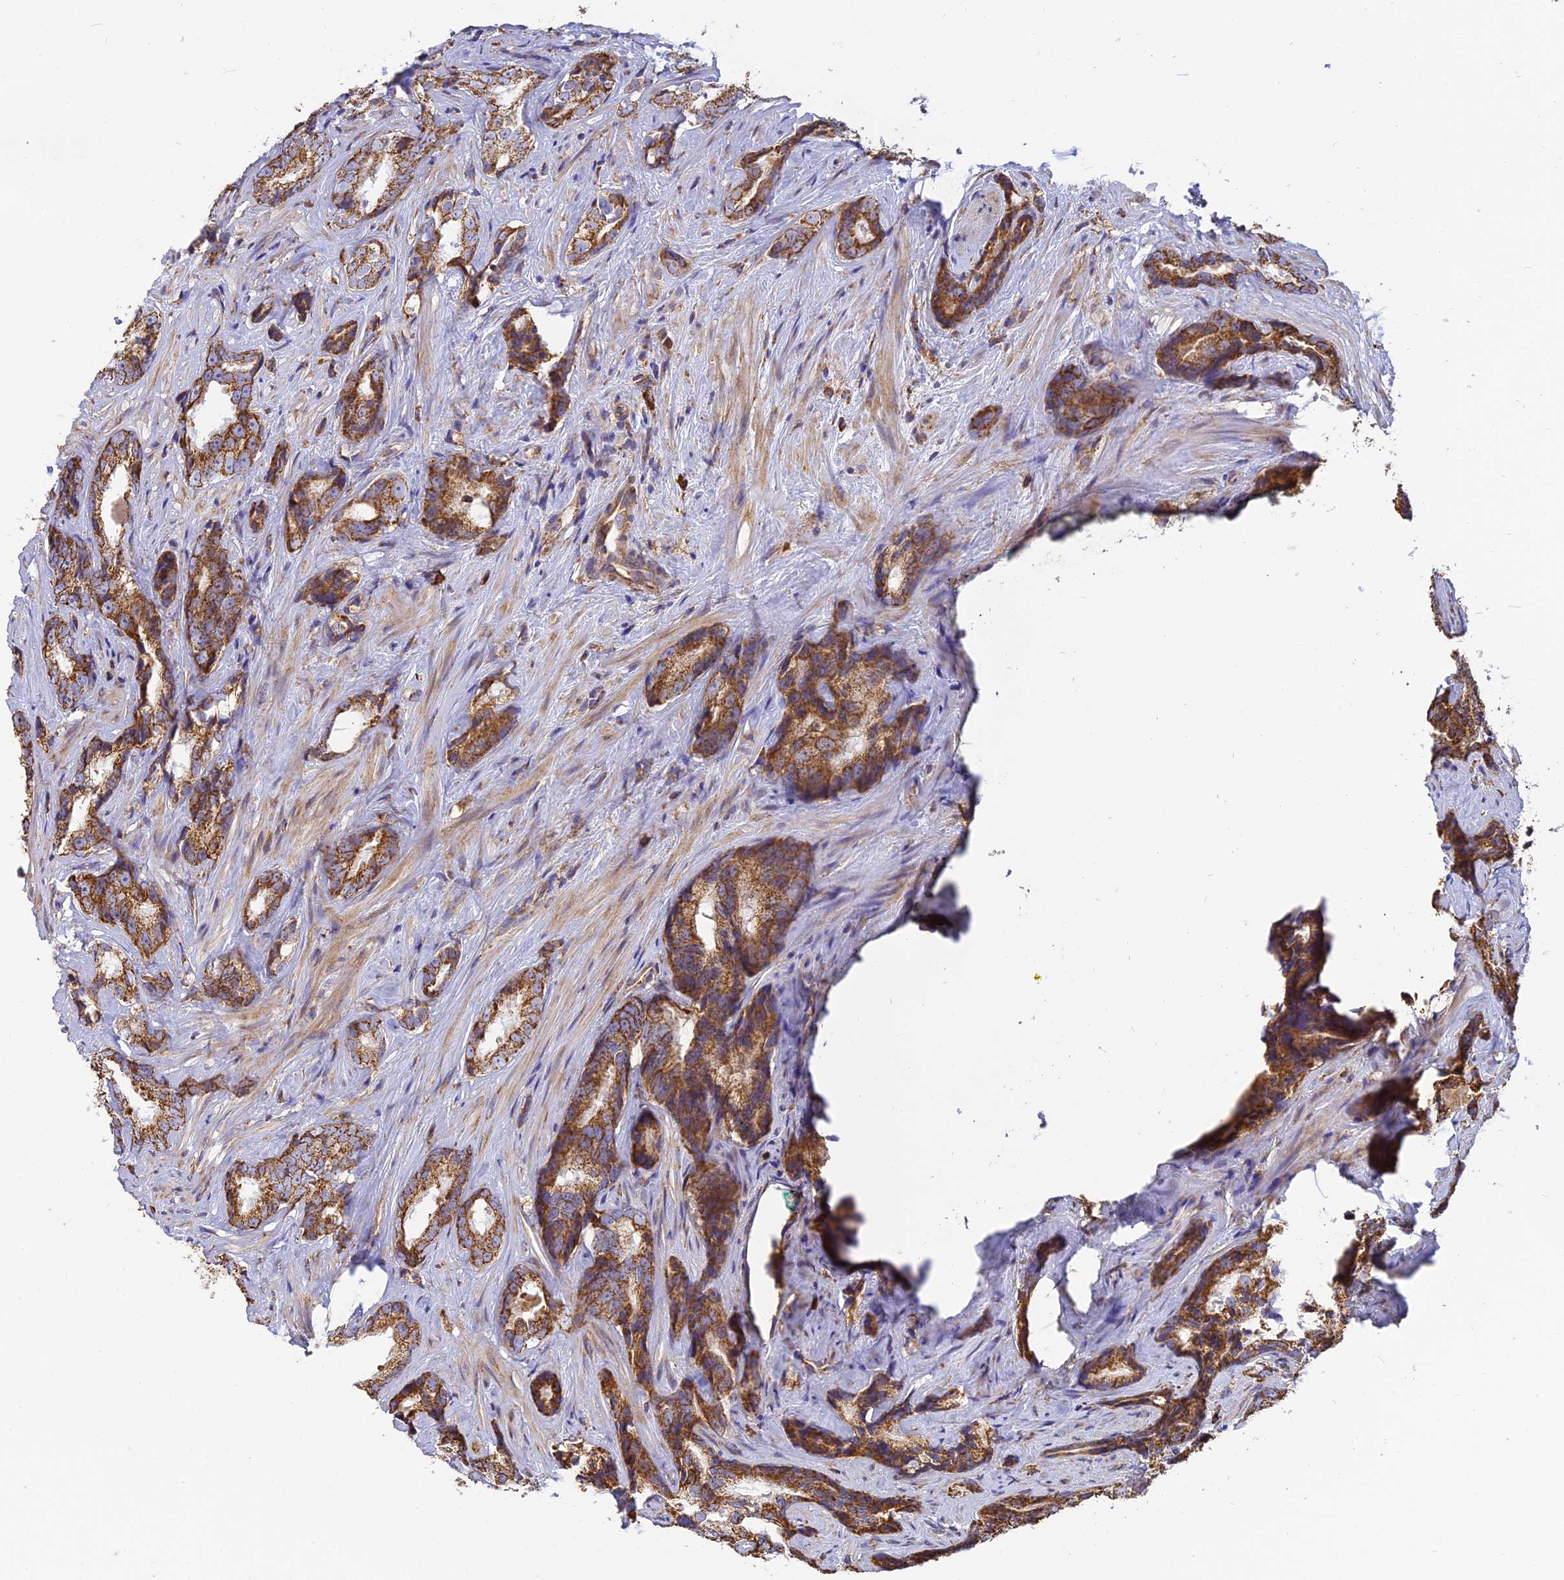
{"staining": {"intensity": "strong", "quantity": ">75%", "location": "cytoplasmic/membranous"}, "tissue": "prostate cancer", "cell_type": "Tumor cells", "image_type": "cancer", "snomed": [{"axis": "morphology", "description": "Adenocarcinoma, High grade"}, {"axis": "topography", "description": "Prostate"}], "caption": "Prostate adenocarcinoma (high-grade) was stained to show a protein in brown. There is high levels of strong cytoplasmic/membranous expression in approximately >75% of tumor cells.", "gene": "THUMPD2", "patient": {"sex": "male", "age": 66}}